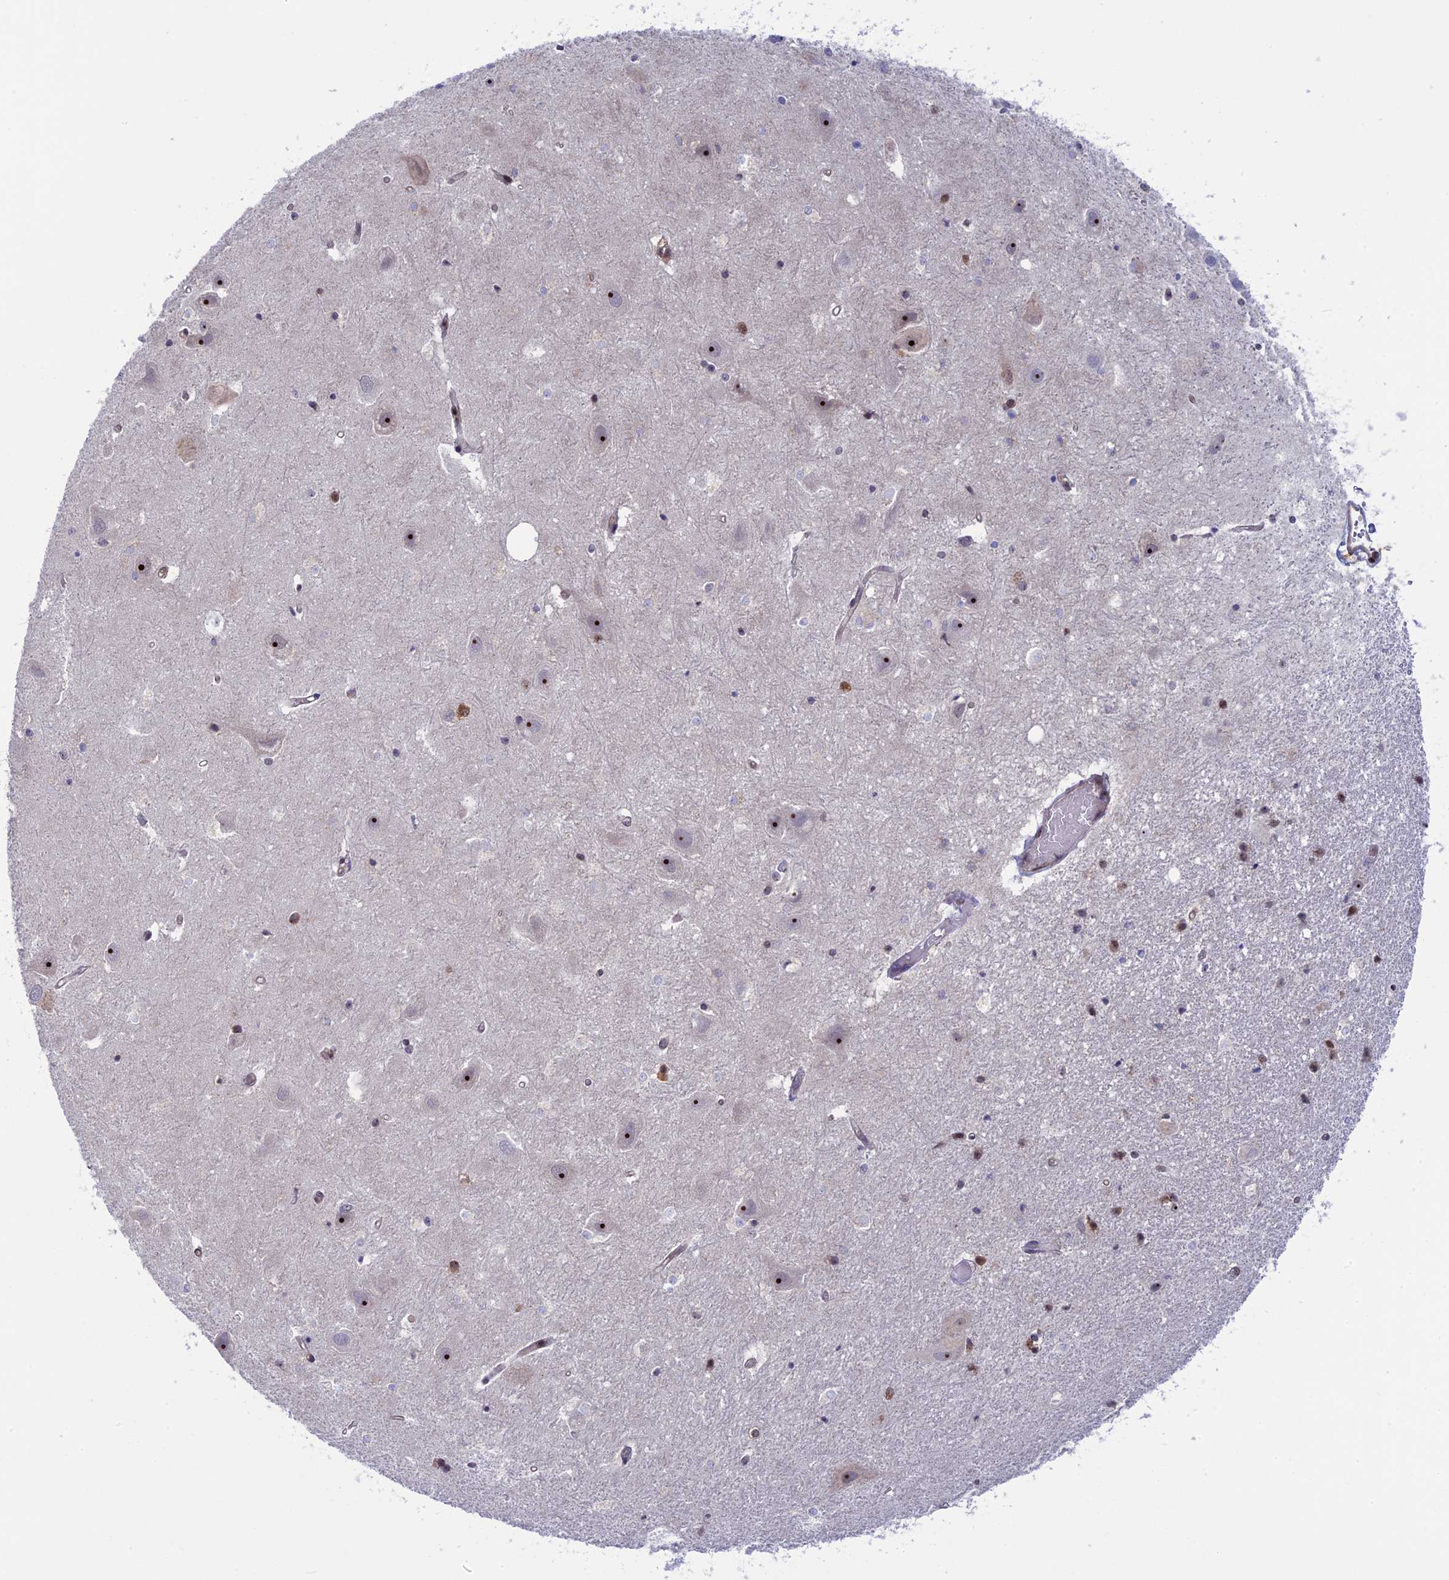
{"staining": {"intensity": "moderate", "quantity": "<25%", "location": "nuclear"}, "tissue": "hippocampus", "cell_type": "Glial cells", "image_type": "normal", "snomed": [{"axis": "morphology", "description": "Normal tissue, NOS"}, {"axis": "topography", "description": "Hippocampus"}], "caption": "Moderate nuclear expression is present in about <25% of glial cells in unremarkable hippocampus.", "gene": "CCDC86", "patient": {"sex": "female", "age": 52}}